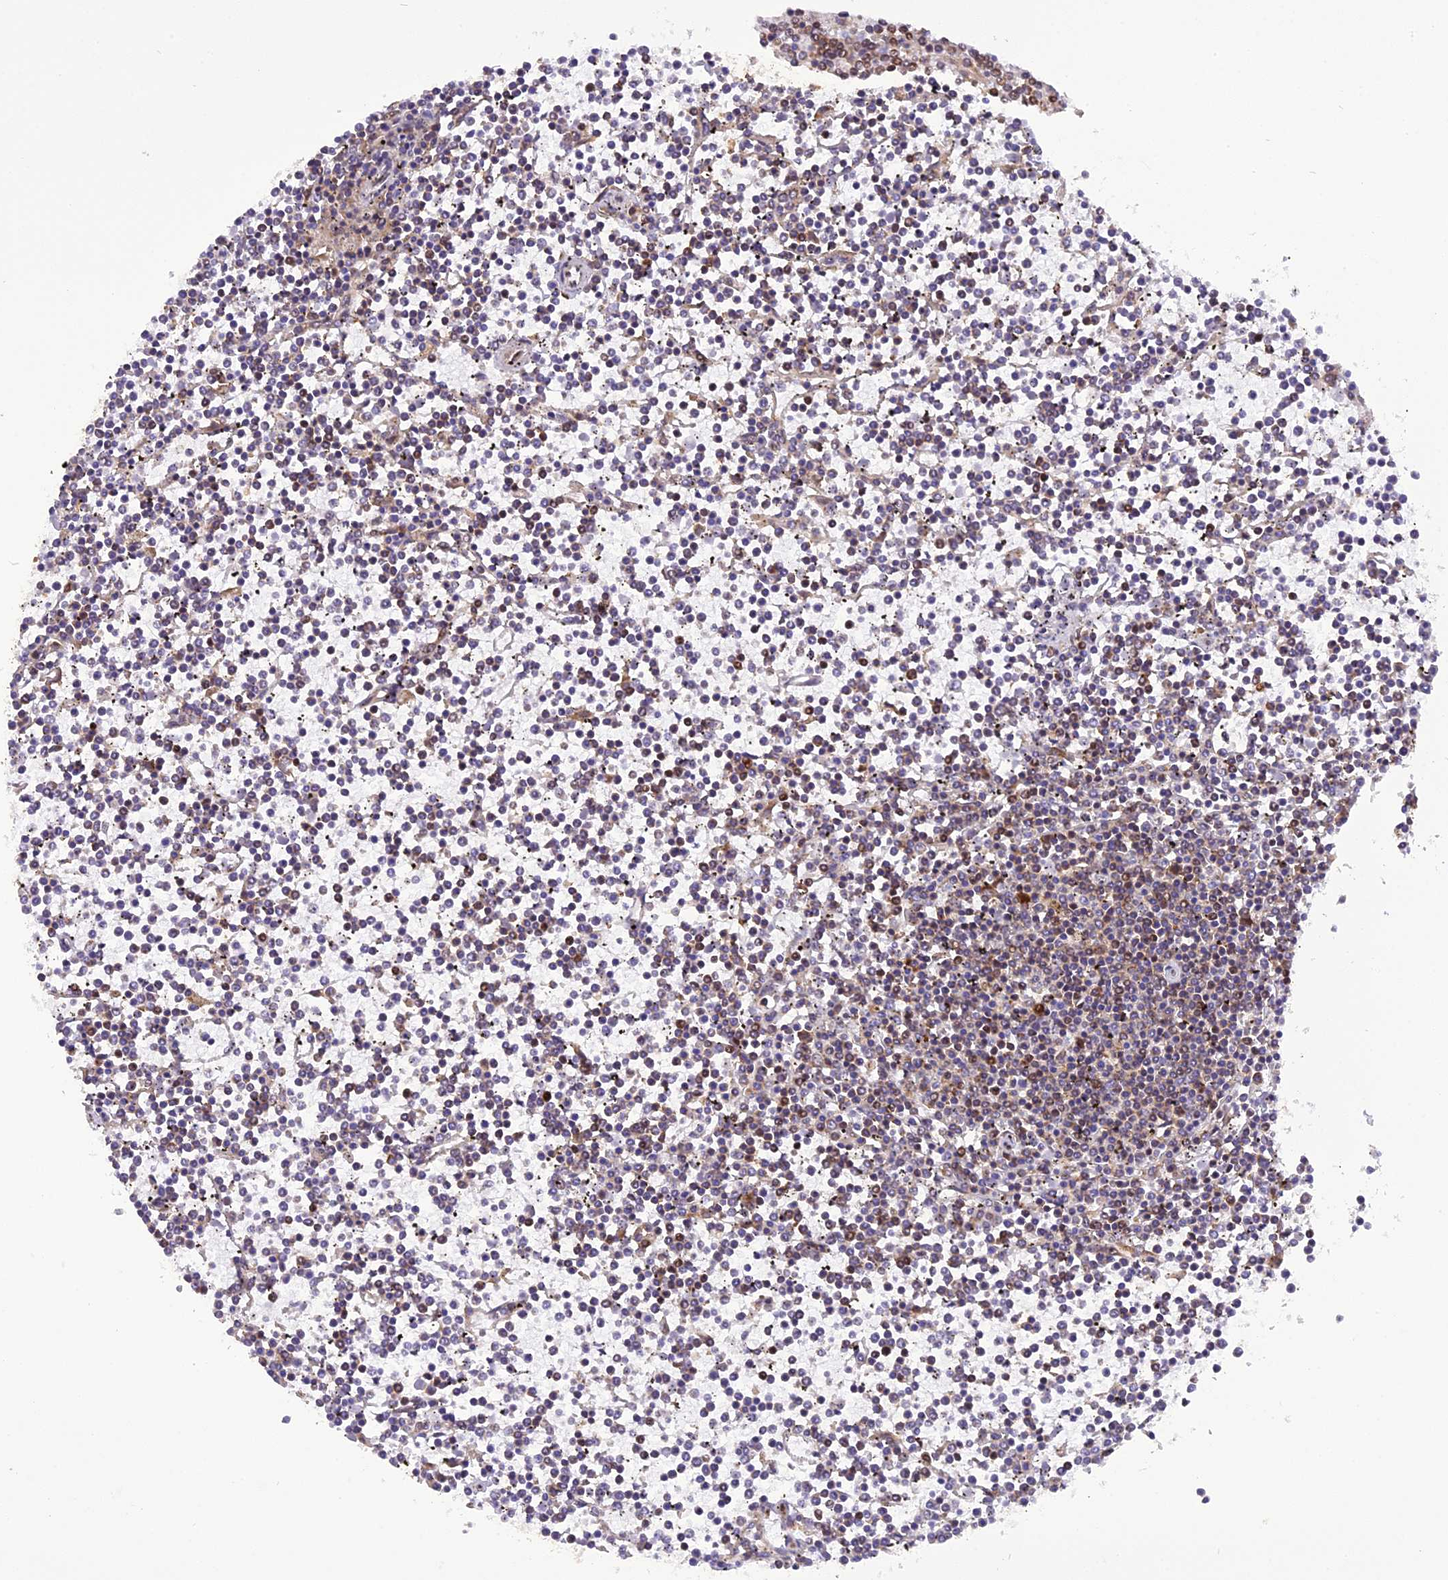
{"staining": {"intensity": "moderate", "quantity": "<25%", "location": "nuclear"}, "tissue": "lymphoma", "cell_type": "Tumor cells", "image_type": "cancer", "snomed": [{"axis": "morphology", "description": "Malignant lymphoma, non-Hodgkin's type, Low grade"}, {"axis": "topography", "description": "Spleen"}], "caption": "The immunohistochemical stain labels moderate nuclear staining in tumor cells of lymphoma tissue.", "gene": "MICALL1", "patient": {"sex": "female", "age": 19}}